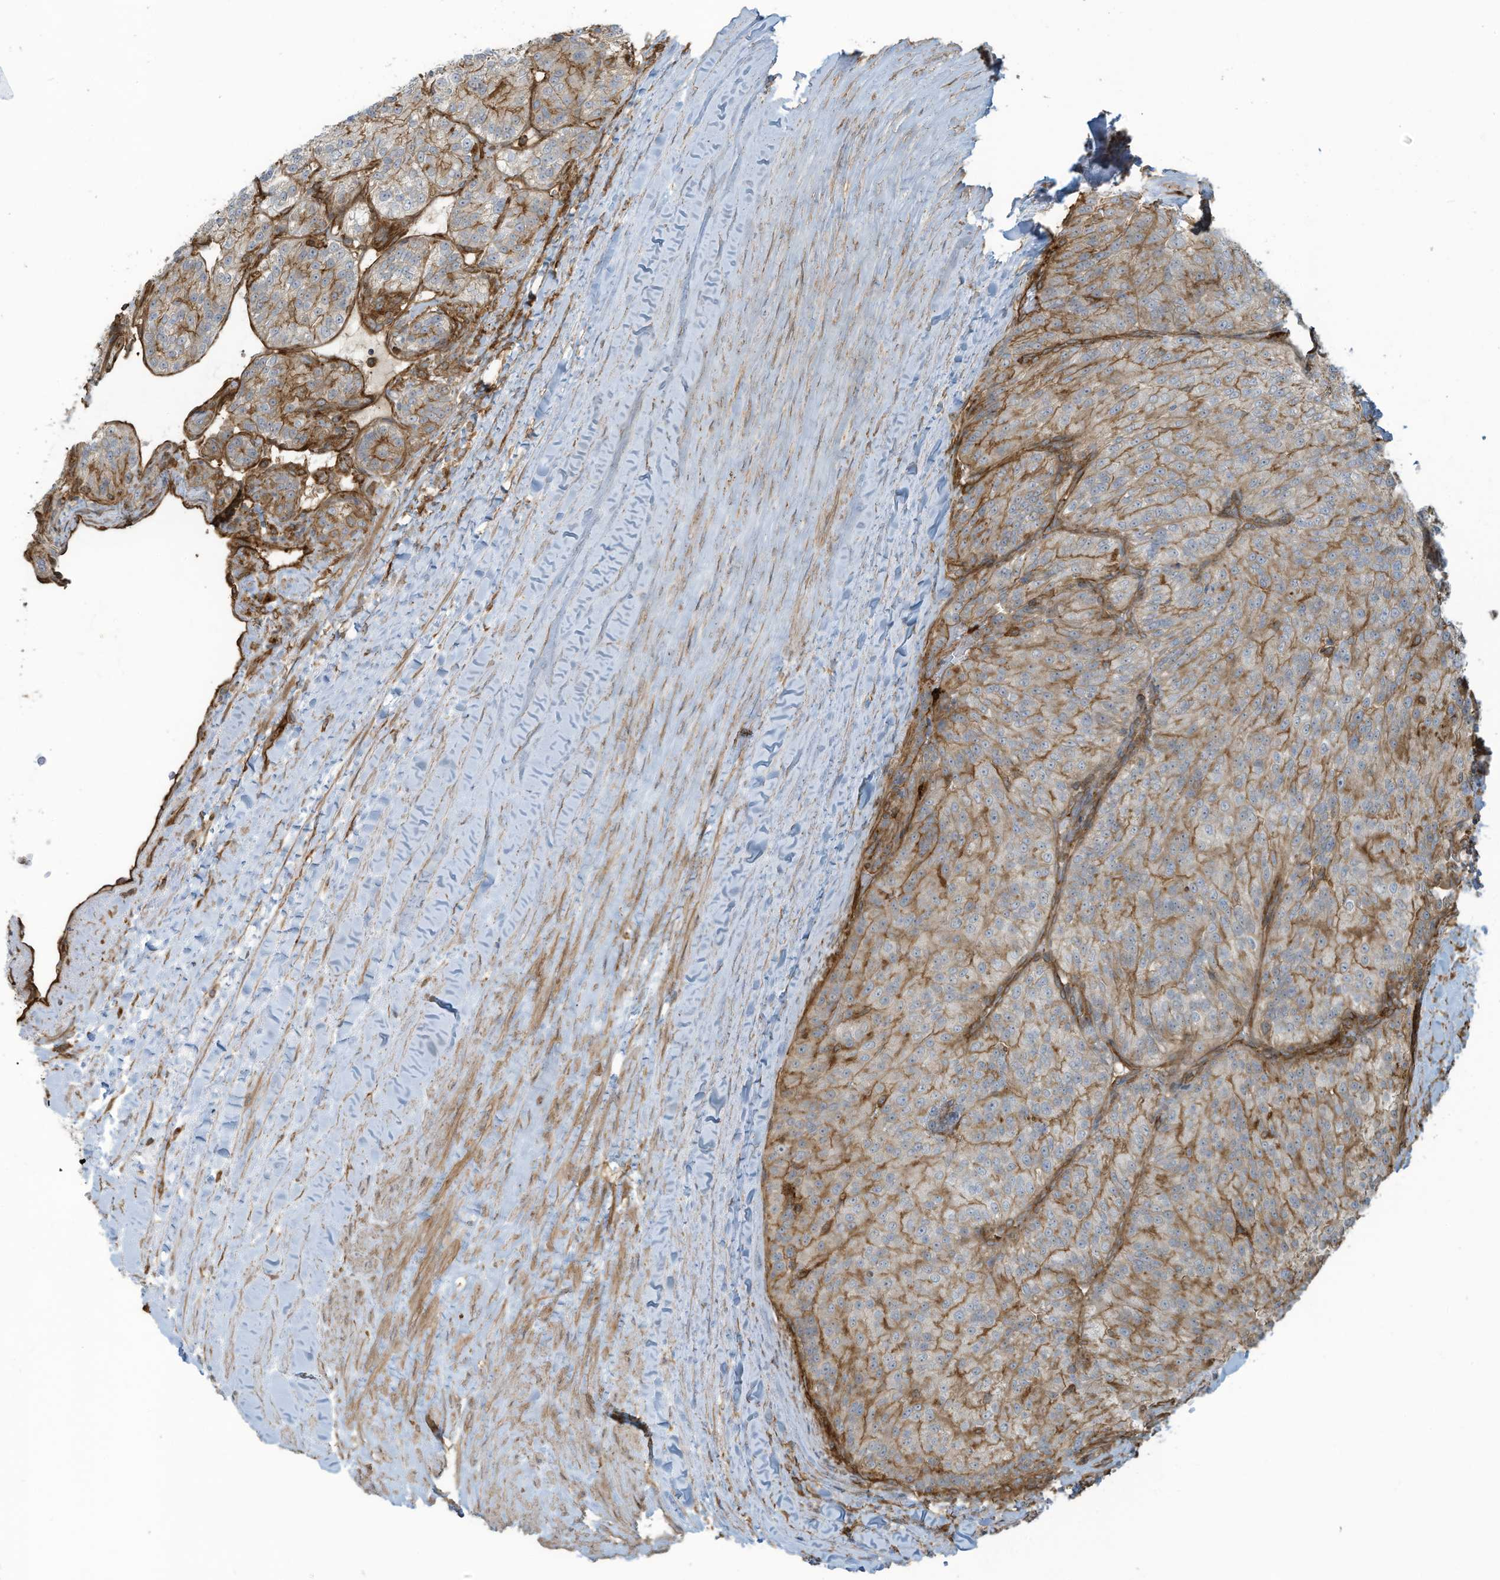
{"staining": {"intensity": "moderate", "quantity": "25%-75%", "location": "cytoplasmic/membranous"}, "tissue": "renal cancer", "cell_type": "Tumor cells", "image_type": "cancer", "snomed": [{"axis": "morphology", "description": "Adenocarcinoma, NOS"}, {"axis": "topography", "description": "Kidney"}], "caption": "Tumor cells reveal moderate cytoplasmic/membranous positivity in approximately 25%-75% of cells in renal adenocarcinoma.", "gene": "SLC9A2", "patient": {"sex": "female", "age": 63}}